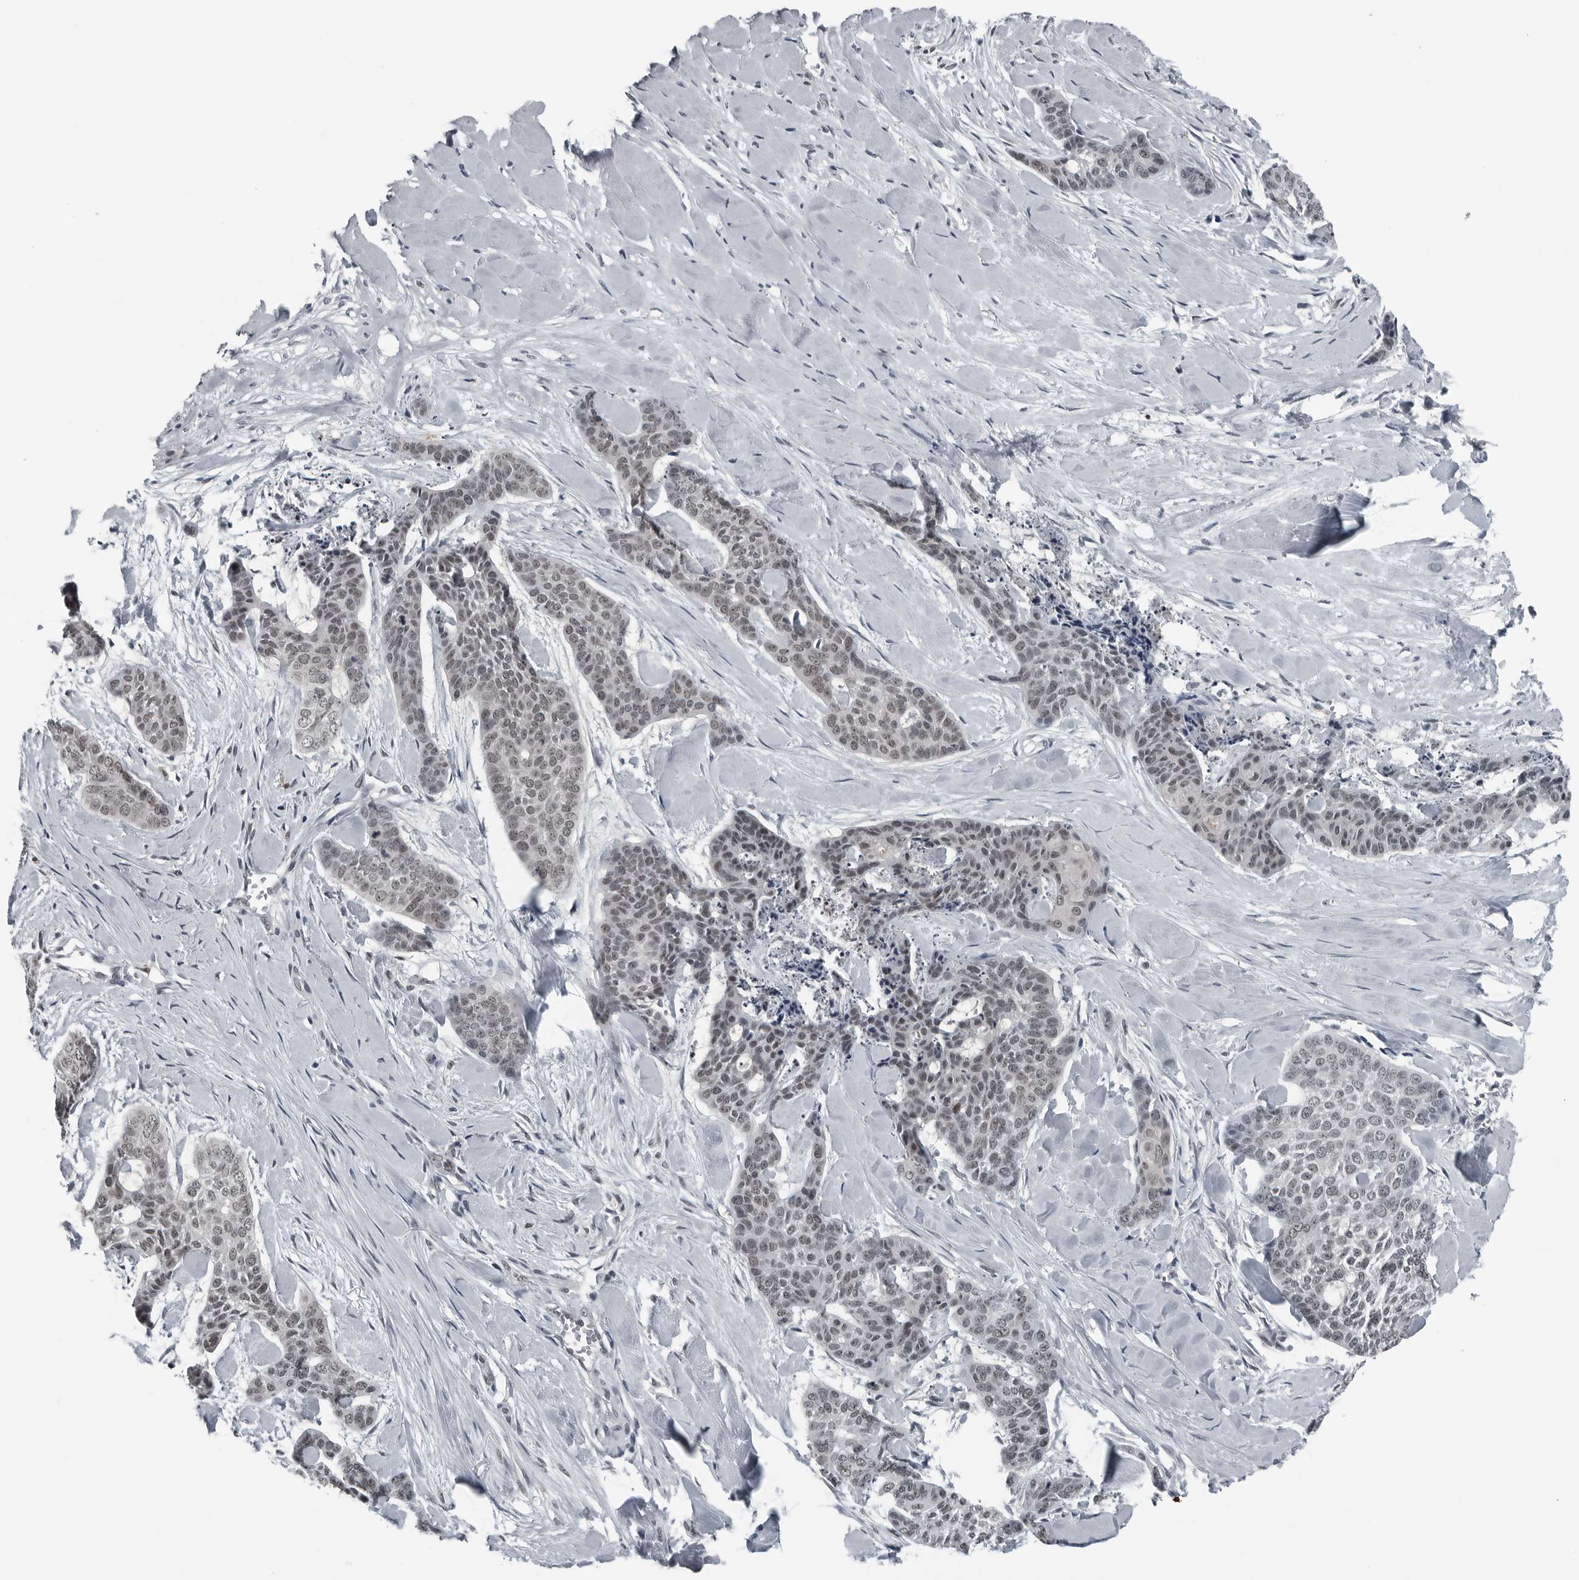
{"staining": {"intensity": "weak", "quantity": ">75%", "location": "nuclear"}, "tissue": "skin cancer", "cell_type": "Tumor cells", "image_type": "cancer", "snomed": [{"axis": "morphology", "description": "Basal cell carcinoma"}, {"axis": "topography", "description": "Skin"}], "caption": "This image exhibits skin cancer (basal cell carcinoma) stained with immunohistochemistry (IHC) to label a protein in brown. The nuclear of tumor cells show weak positivity for the protein. Nuclei are counter-stained blue.", "gene": "AKR1A1", "patient": {"sex": "female", "age": 64}}